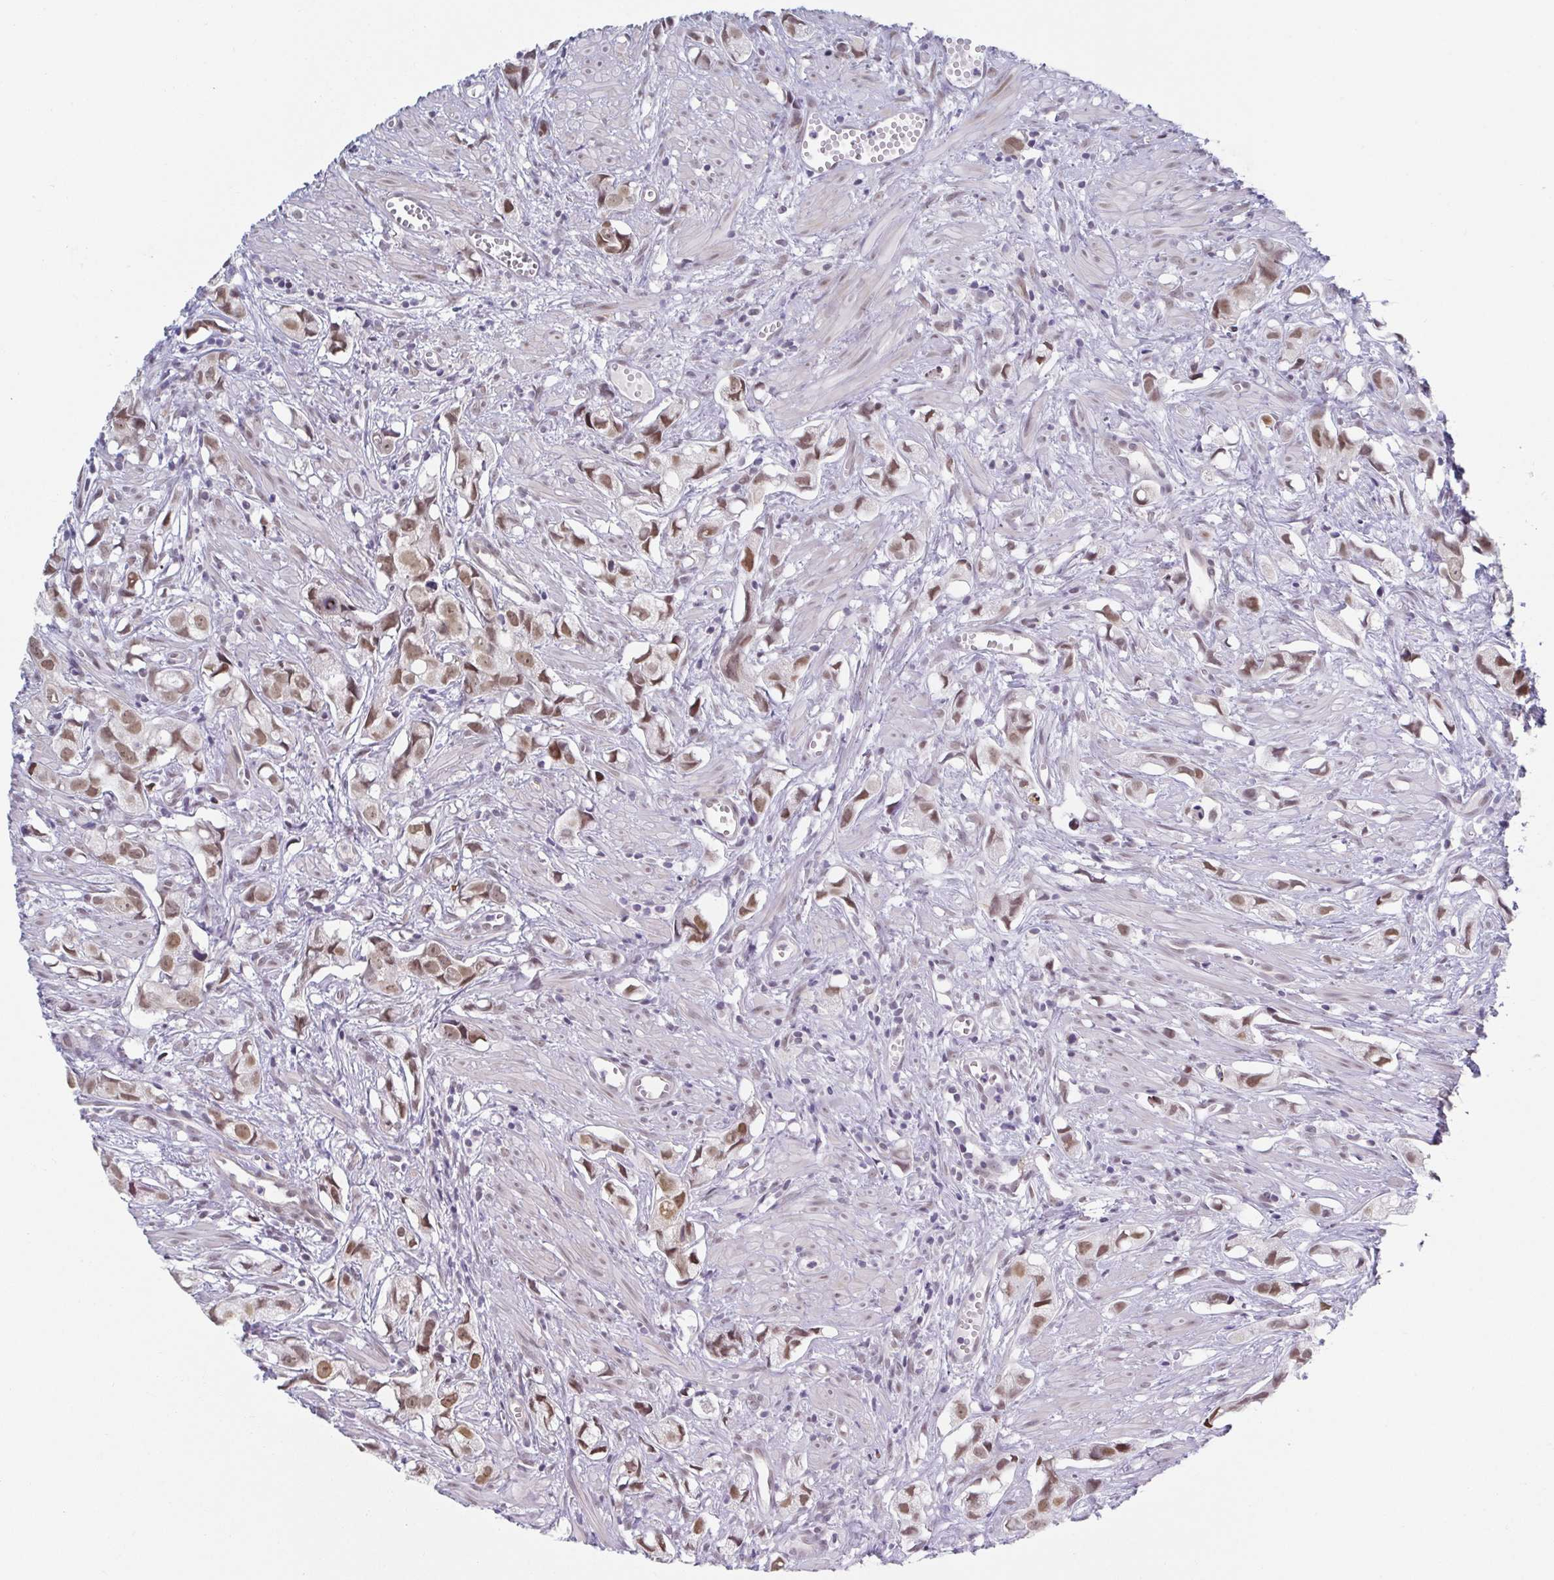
{"staining": {"intensity": "moderate", "quantity": ">75%", "location": "nuclear"}, "tissue": "prostate cancer", "cell_type": "Tumor cells", "image_type": "cancer", "snomed": [{"axis": "morphology", "description": "Adenocarcinoma, High grade"}, {"axis": "topography", "description": "Prostate"}], "caption": "Brown immunohistochemical staining in human prostate adenocarcinoma (high-grade) shows moderate nuclear staining in about >75% of tumor cells. The protein is shown in brown color, while the nuclei are stained blue.", "gene": "SLC7A10", "patient": {"sex": "male", "age": 58}}